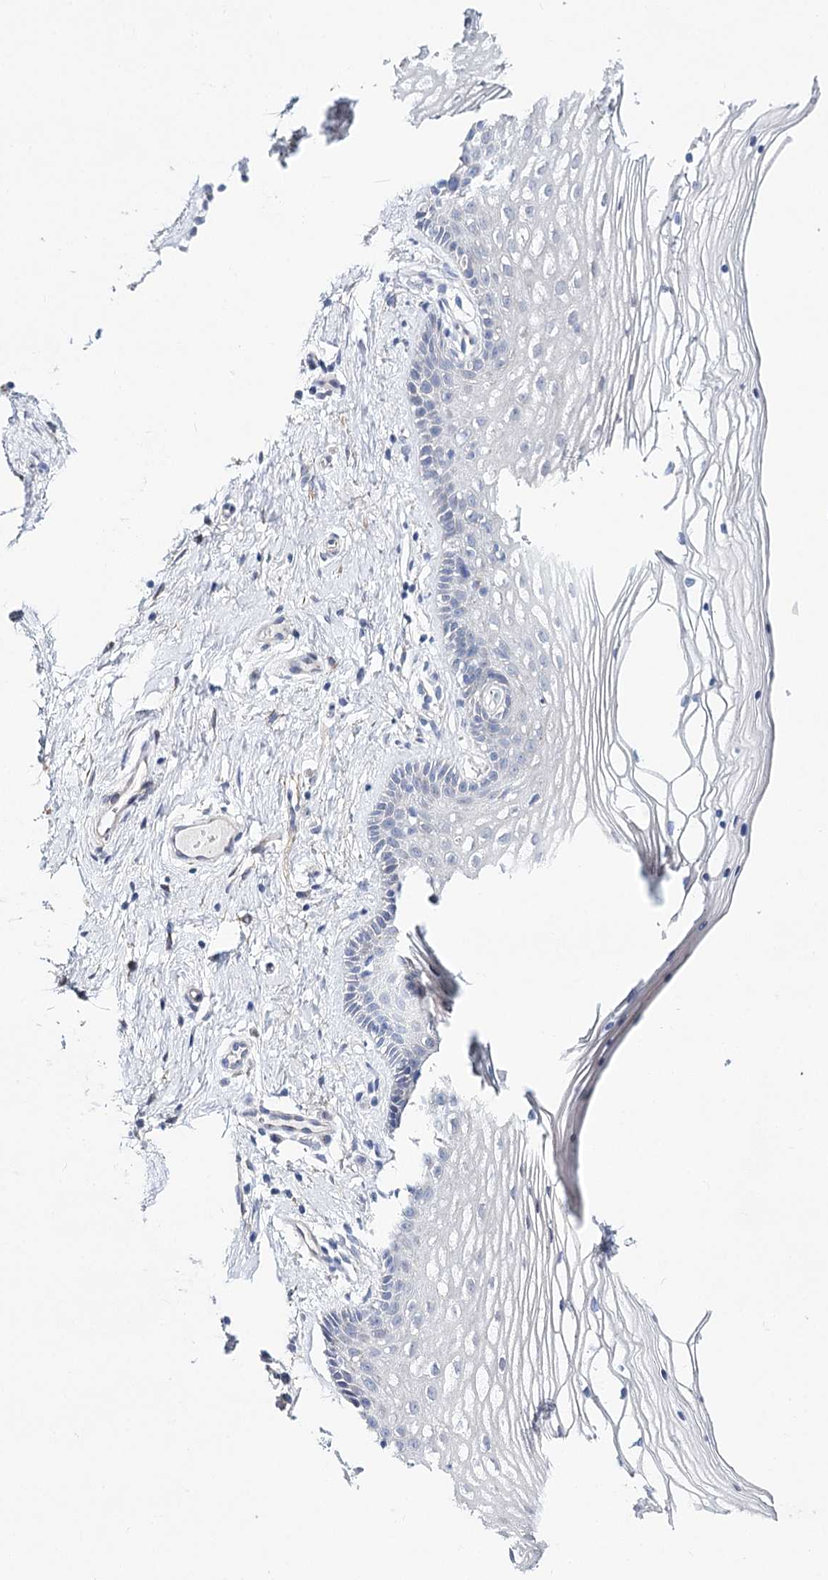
{"staining": {"intensity": "negative", "quantity": "none", "location": "none"}, "tissue": "vagina", "cell_type": "Squamous epithelial cells", "image_type": "normal", "snomed": [{"axis": "morphology", "description": "Normal tissue, NOS"}, {"axis": "topography", "description": "Vagina"}], "caption": "Immunohistochemistry (IHC) histopathology image of normal human vagina stained for a protein (brown), which demonstrates no expression in squamous epithelial cells.", "gene": "TEX12", "patient": {"sex": "female", "age": 46}}